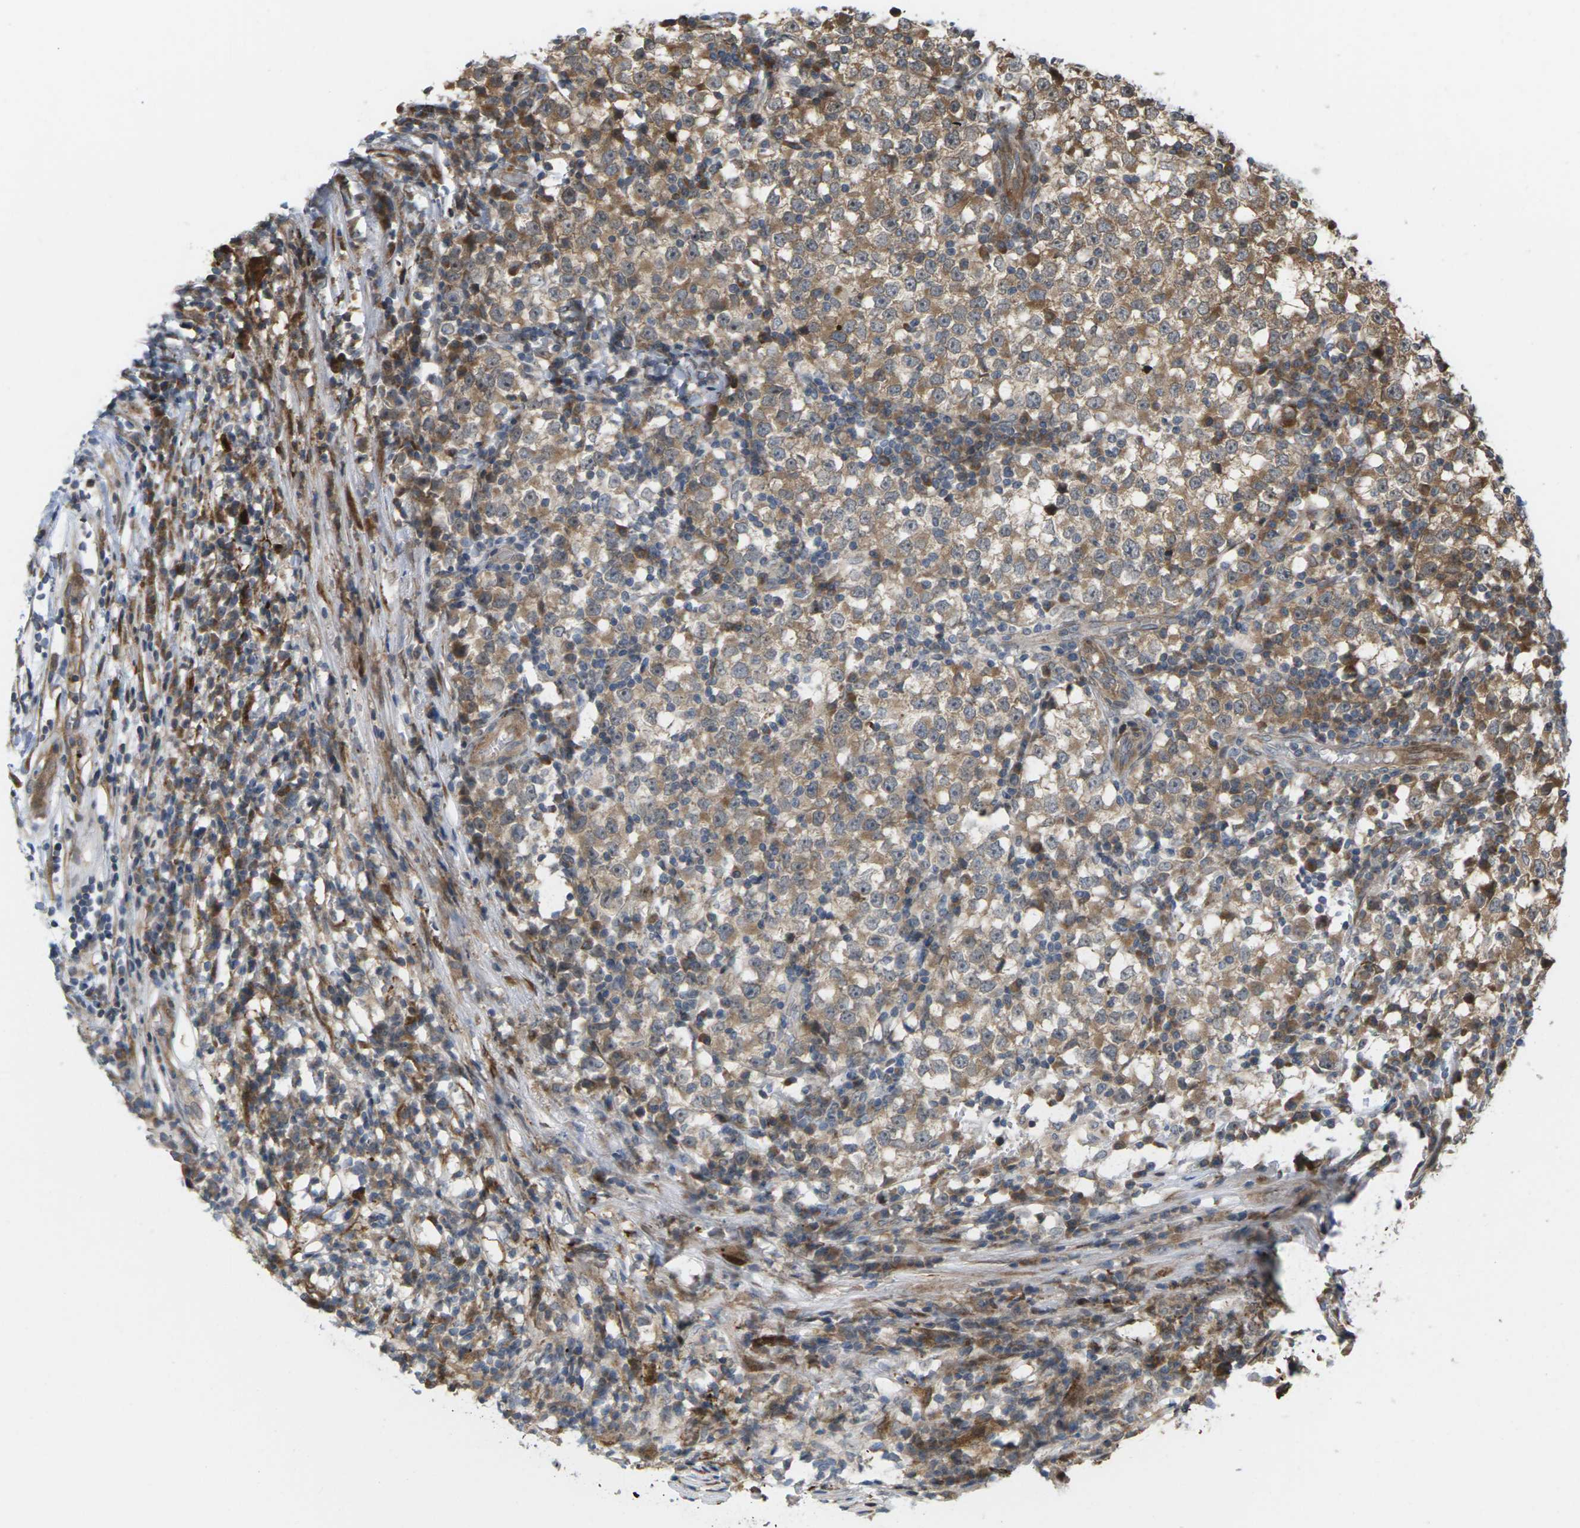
{"staining": {"intensity": "moderate", "quantity": "25%-75%", "location": "cytoplasmic/membranous"}, "tissue": "testis cancer", "cell_type": "Tumor cells", "image_type": "cancer", "snomed": [{"axis": "morphology", "description": "Seminoma, NOS"}, {"axis": "topography", "description": "Testis"}], "caption": "Moderate cytoplasmic/membranous positivity is seen in approximately 25%-75% of tumor cells in seminoma (testis). The staining was performed using DAB to visualize the protein expression in brown, while the nuclei were stained in blue with hematoxylin (Magnification: 20x).", "gene": "ROBO1", "patient": {"sex": "male", "age": 65}}